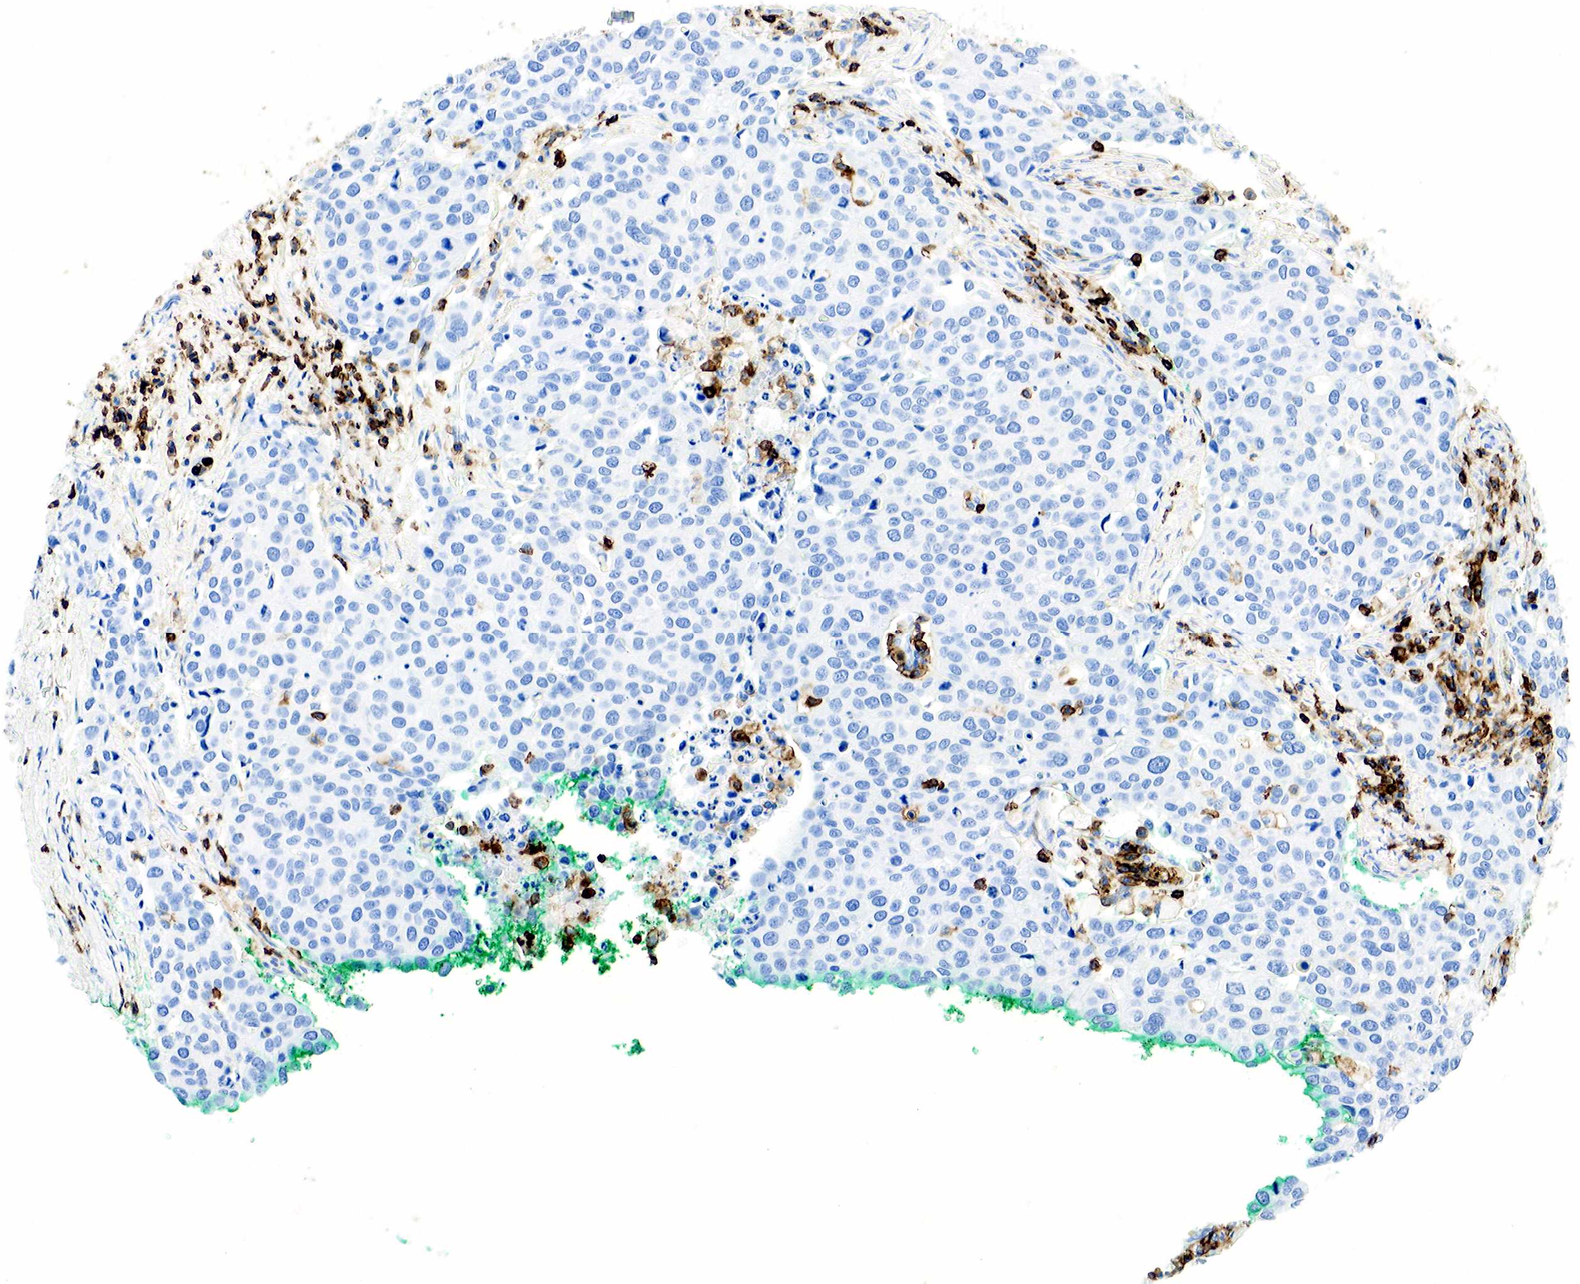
{"staining": {"intensity": "negative", "quantity": "none", "location": "none"}, "tissue": "cervical cancer", "cell_type": "Tumor cells", "image_type": "cancer", "snomed": [{"axis": "morphology", "description": "Squamous cell carcinoma, NOS"}, {"axis": "topography", "description": "Cervix"}], "caption": "Tumor cells show no significant staining in squamous cell carcinoma (cervical). (DAB IHC visualized using brightfield microscopy, high magnification).", "gene": "PTPRC", "patient": {"sex": "female", "age": 54}}